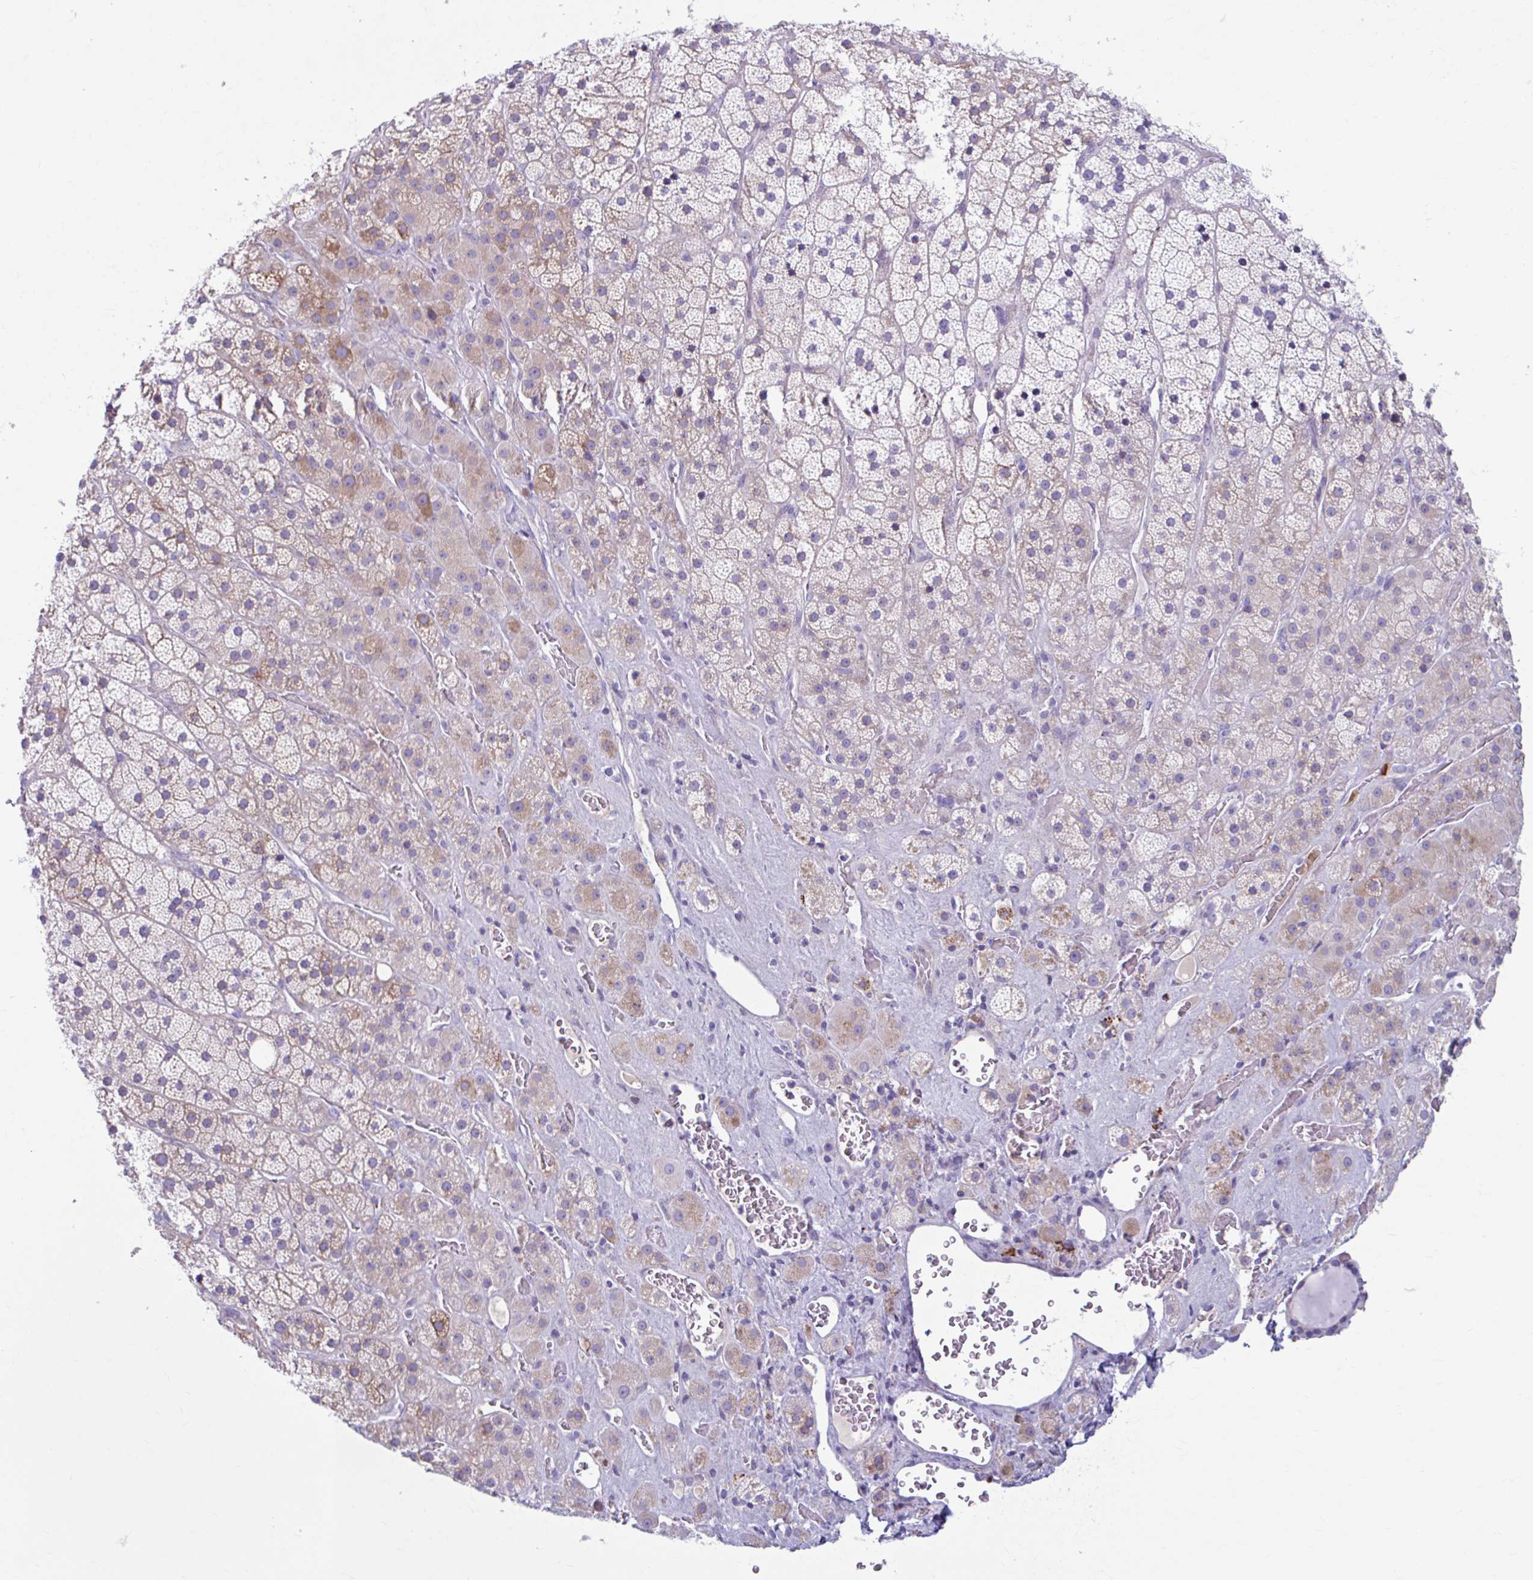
{"staining": {"intensity": "weak", "quantity": "25%-75%", "location": "cytoplasmic/membranous"}, "tissue": "adrenal gland", "cell_type": "Glandular cells", "image_type": "normal", "snomed": [{"axis": "morphology", "description": "Normal tissue, NOS"}, {"axis": "topography", "description": "Adrenal gland"}], "caption": "Immunohistochemistry of benign human adrenal gland reveals low levels of weak cytoplasmic/membranous staining in approximately 25%-75% of glandular cells. (IHC, brightfield microscopy, high magnification).", "gene": "C12orf71", "patient": {"sex": "male", "age": 57}}